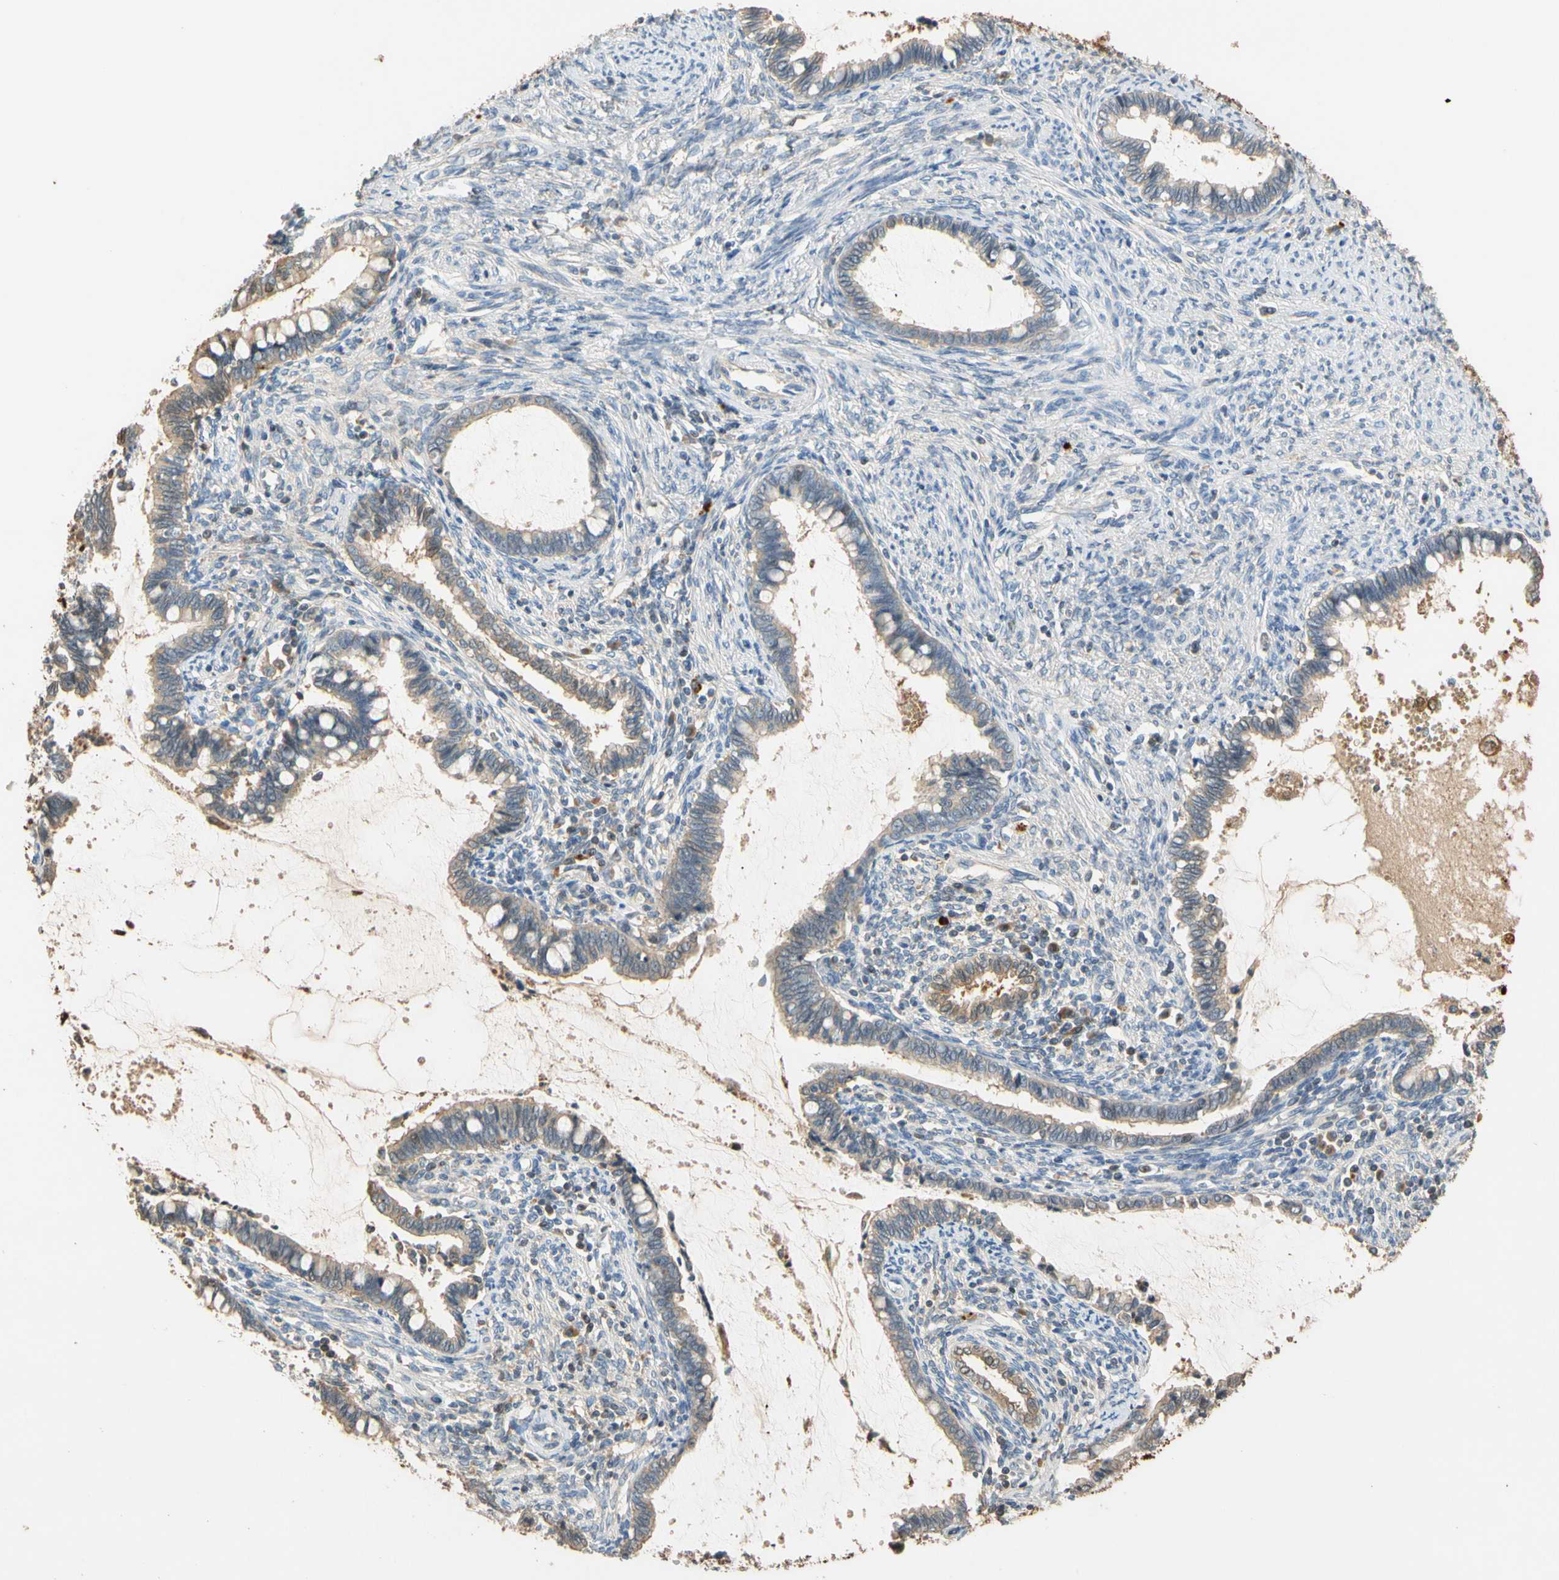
{"staining": {"intensity": "weak", "quantity": ">75%", "location": "cytoplasmic/membranous"}, "tissue": "cervical cancer", "cell_type": "Tumor cells", "image_type": "cancer", "snomed": [{"axis": "morphology", "description": "Adenocarcinoma, NOS"}, {"axis": "topography", "description": "Cervix"}], "caption": "High-magnification brightfield microscopy of cervical adenocarcinoma stained with DAB (brown) and counterstained with hematoxylin (blue). tumor cells exhibit weak cytoplasmic/membranous staining is seen in approximately>75% of cells.", "gene": "GPSM2", "patient": {"sex": "female", "age": 44}}